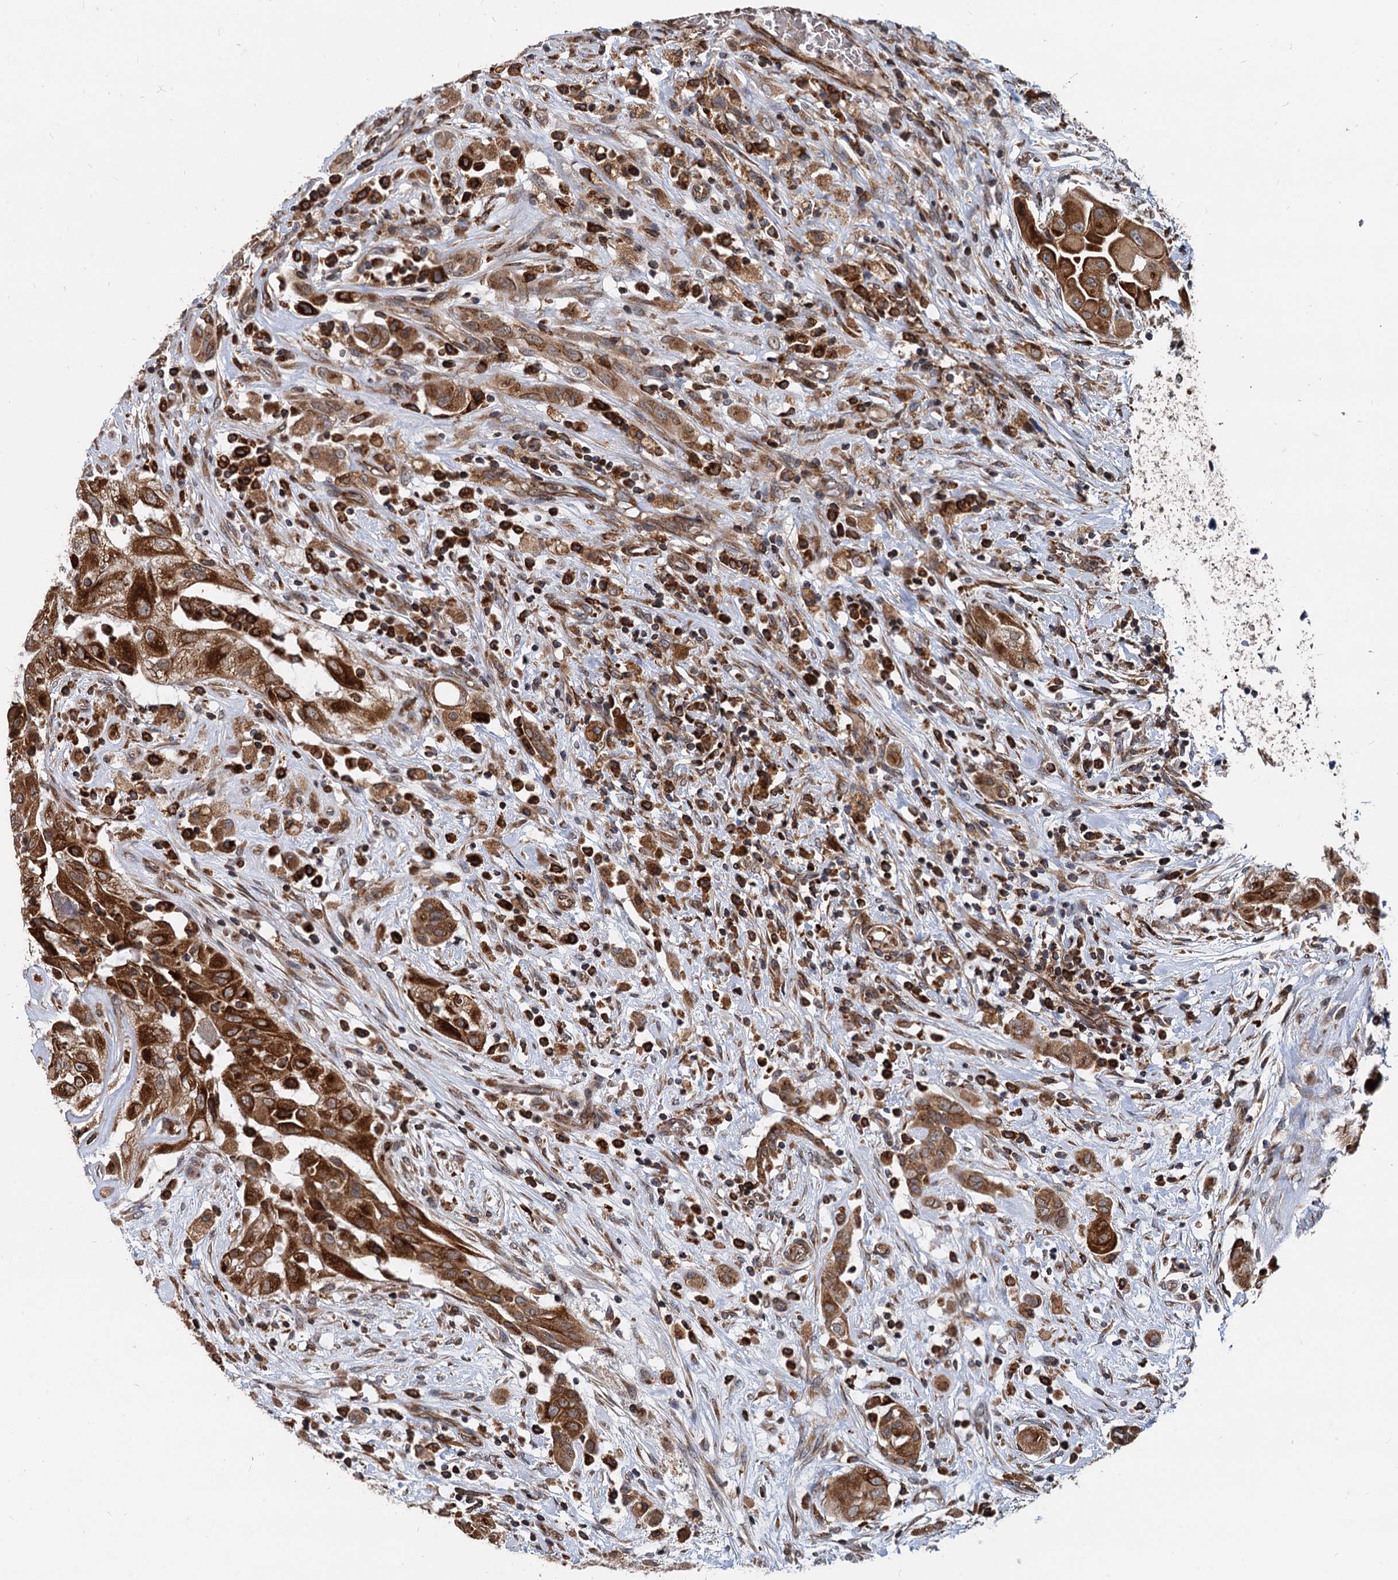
{"staining": {"intensity": "strong", "quantity": ">75%", "location": "cytoplasmic/membranous"}, "tissue": "thyroid cancer", "cell_type": "Tumor cells", "image_type": "cancer", "snomed": [{"axis": "morphology", "description": "Papillary adenocarcinoma, NOS"}, {"axis": "topography", "description": "Thyroid gland"}], "caption": "IHC (DAB) staining of thyroid cancer reveals strong cytoplasmic/membranous protein staining in about >75% of tumor cells. (Brightfield microscopy of DAB IHC at high magnification).", "gene": "STIM1", "patient": {"sex": "female", "age": 59}}